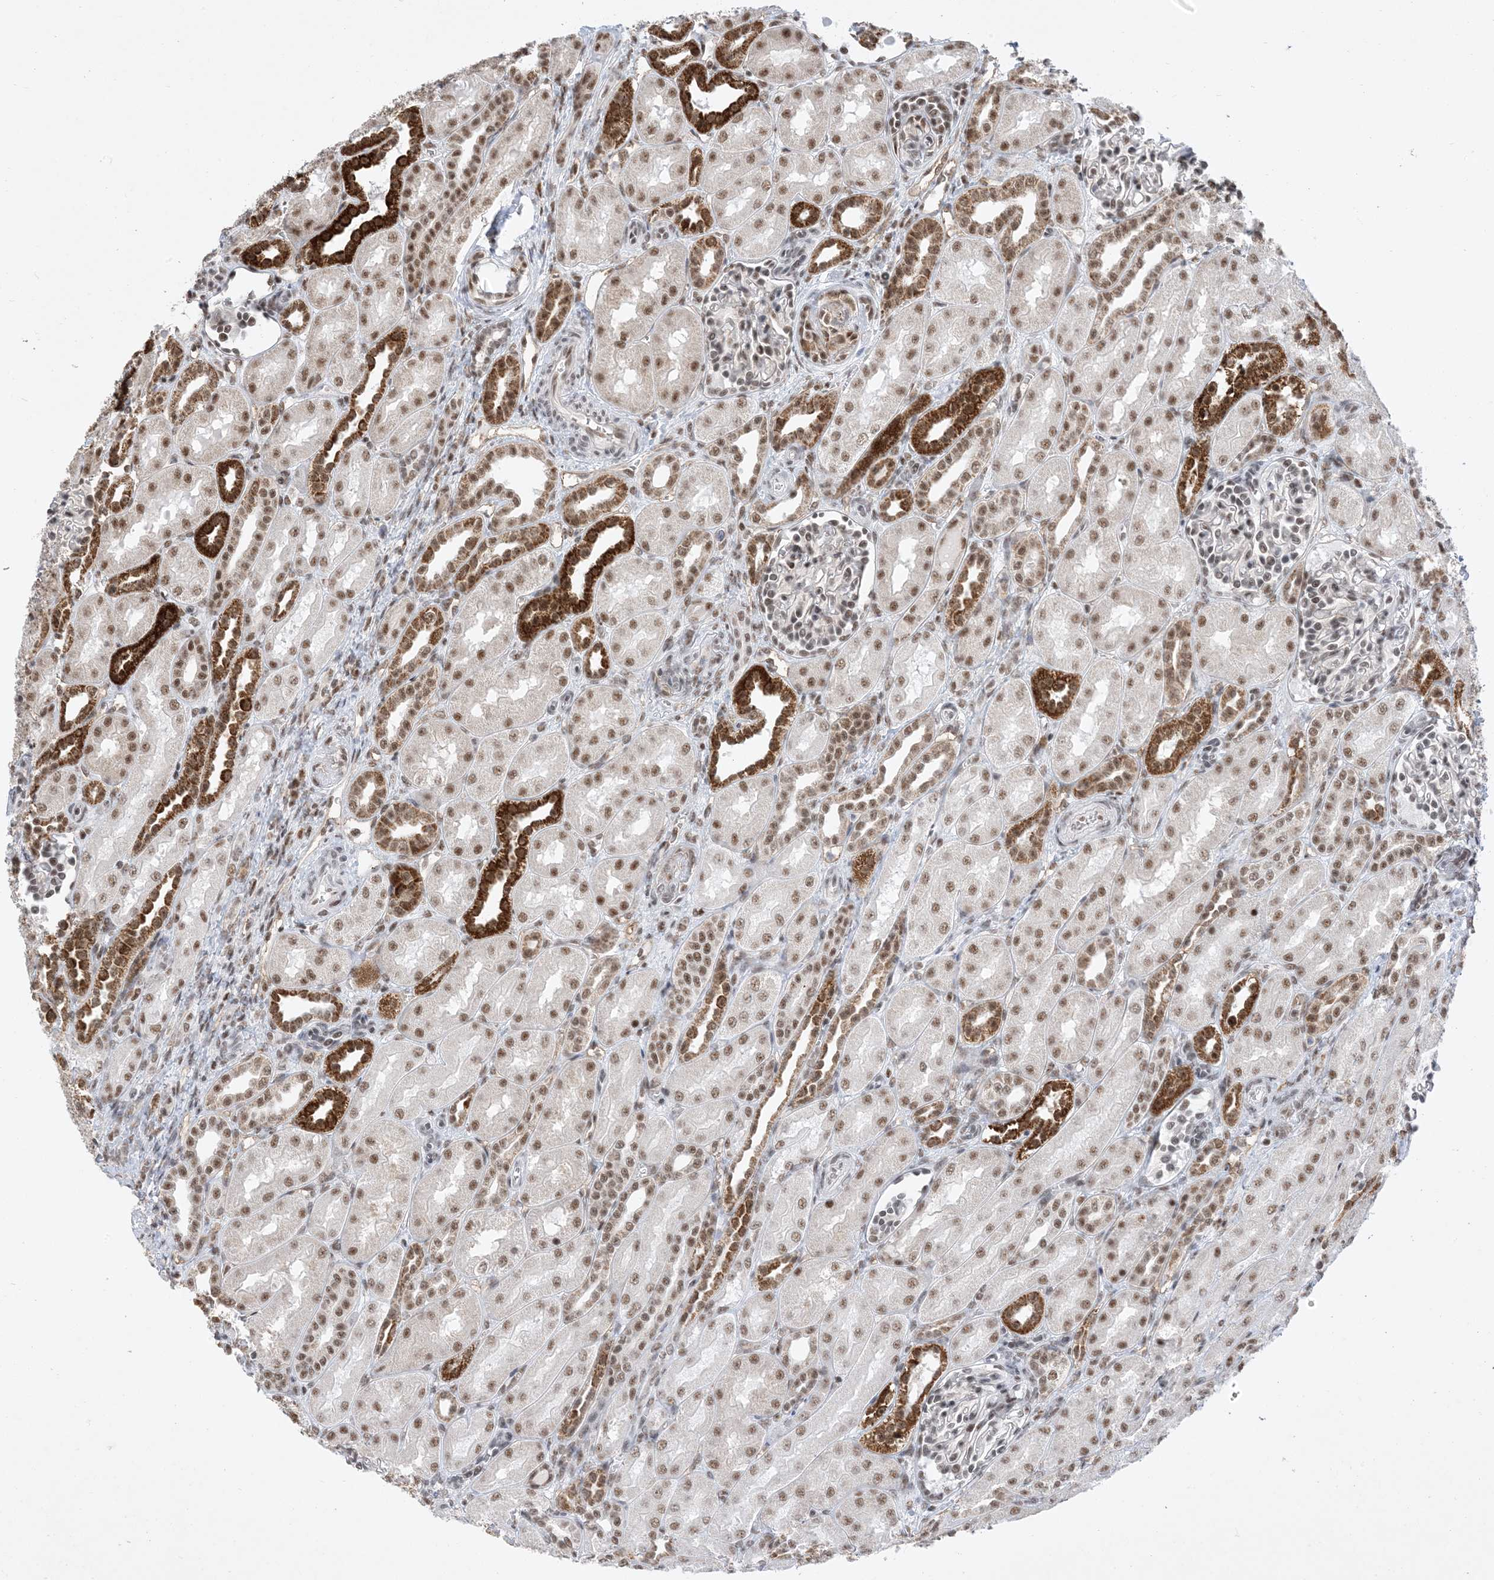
{"staining": {"intensity": "moderate", "quantity": "25%-75%", "location": "nuclear"}, "tissue": "kidney", "cell_type": "Cells in glomeruli", "image_type": "normal", "snomed": [{"axis": "morphology", "description": "Normal tissue, NOS"}, {"axis": "morphology", "description": "Neoplasm, malignant, NOS"}, {"axis": "topography", "description": "Kidney"}], "caption": "Protein staining of normal kidney displays moderate nuclear expression in about 25%-75% of cells in glomeruli. The protein of interest is stained brown, and the nuclei are stained in blue (DAB IHC with brightfield microscopy, high magnification).", "gene": "SF3A3", "patient": {"sex": "female", "age": 1}}